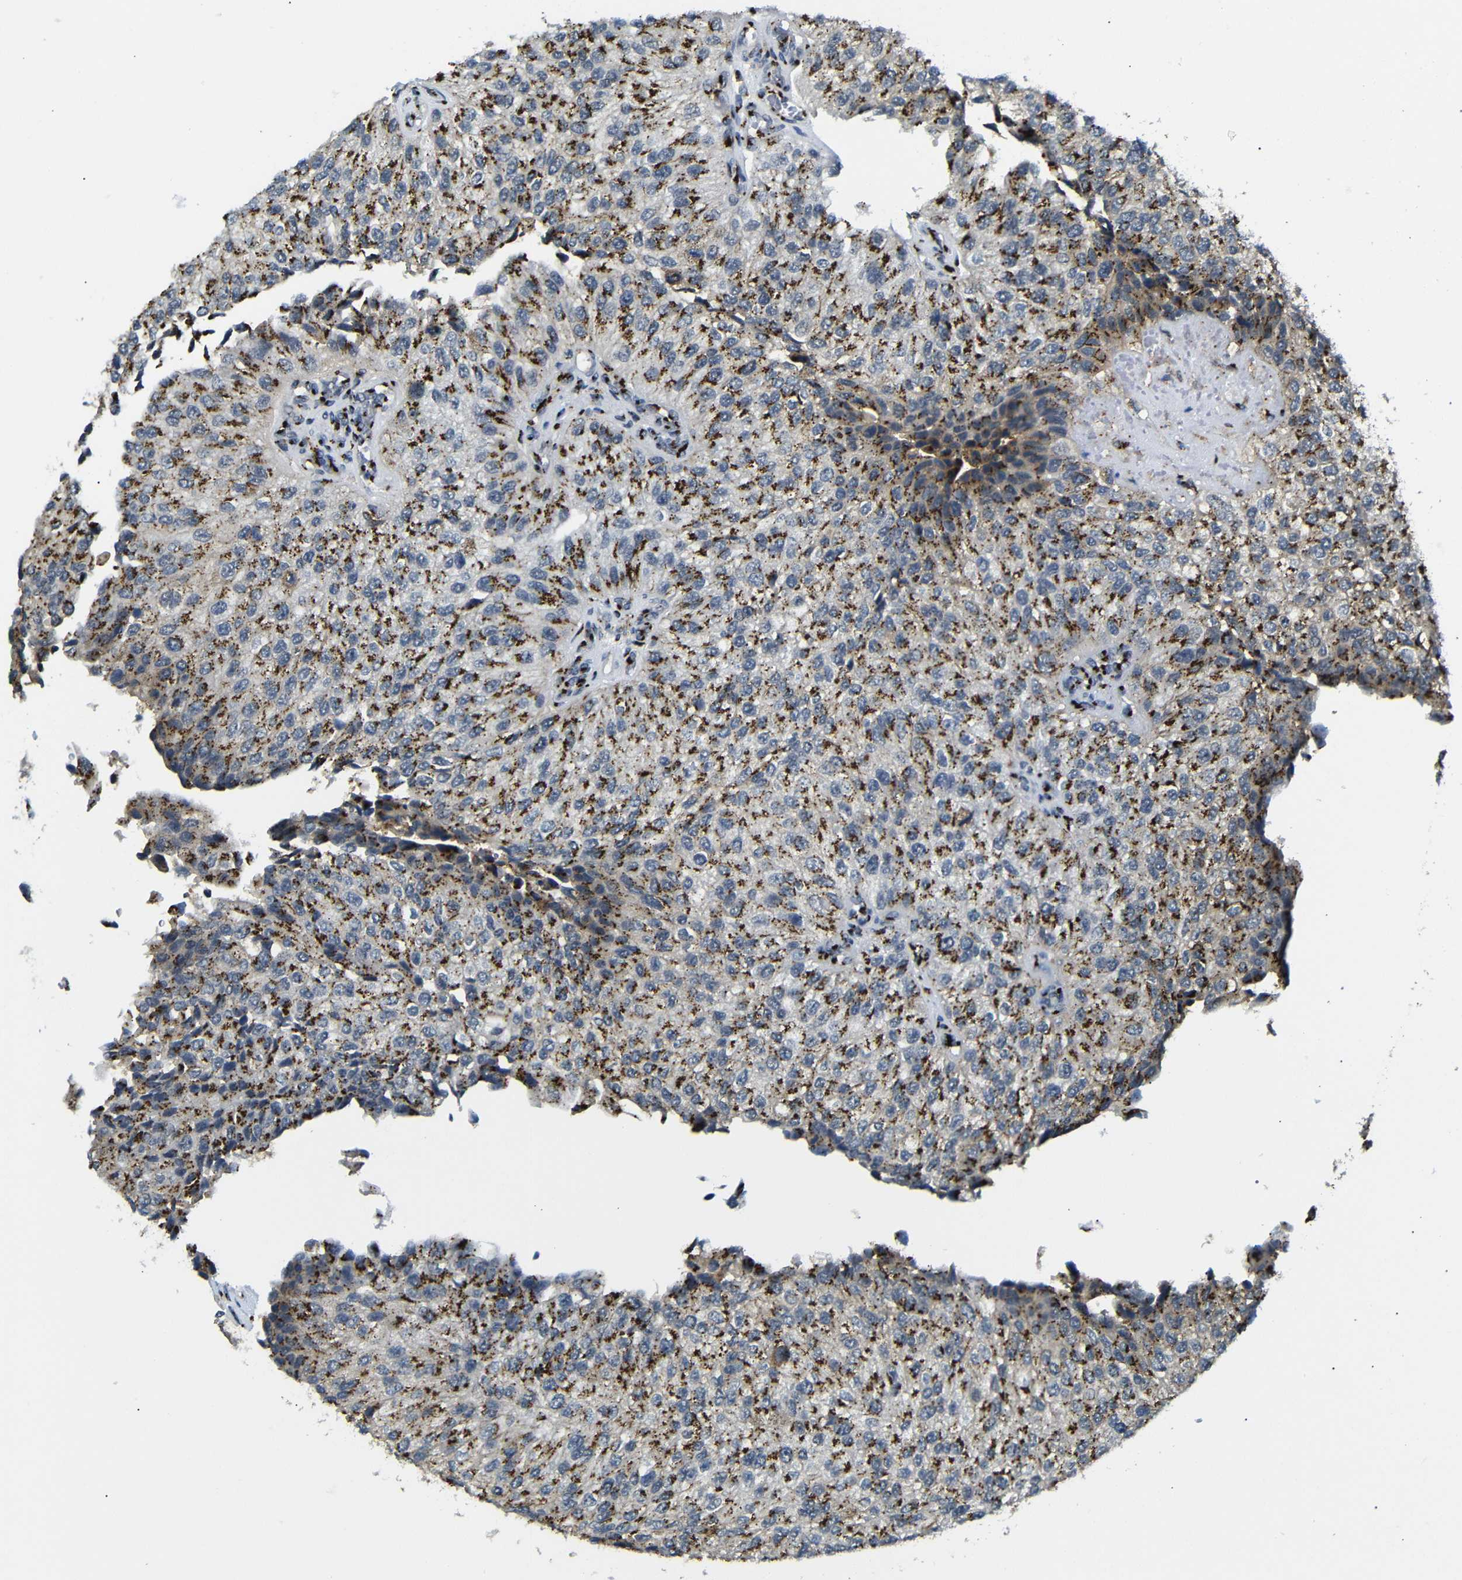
{"staining": {"intensity": "strong", "quantity": ">75%", "location": "cytoplasmic/membranous"}, "tissue": "urothelial cancer", "cell_type": "Tumor cells", "image_type": "cancer", "snomed": [{"axis": "morphology", "description": "Urothelial carcinoma, High grade"}, {"axis": "topography", "description": "Kidney"}, {"axis": "topography", "description": "Urinary bladder"}], "caption": "Protein expression analysis of urothelial cancer demonstrates strong cytoplasmic/membranous staining in about >75% of tumor cells. (DAB (3,3'-diaminobenzidine) = brown stain, brightfield microscopy at high magnification).", "gene": "TGOLN2", "patient": {"sex": "male", "age": 77}}